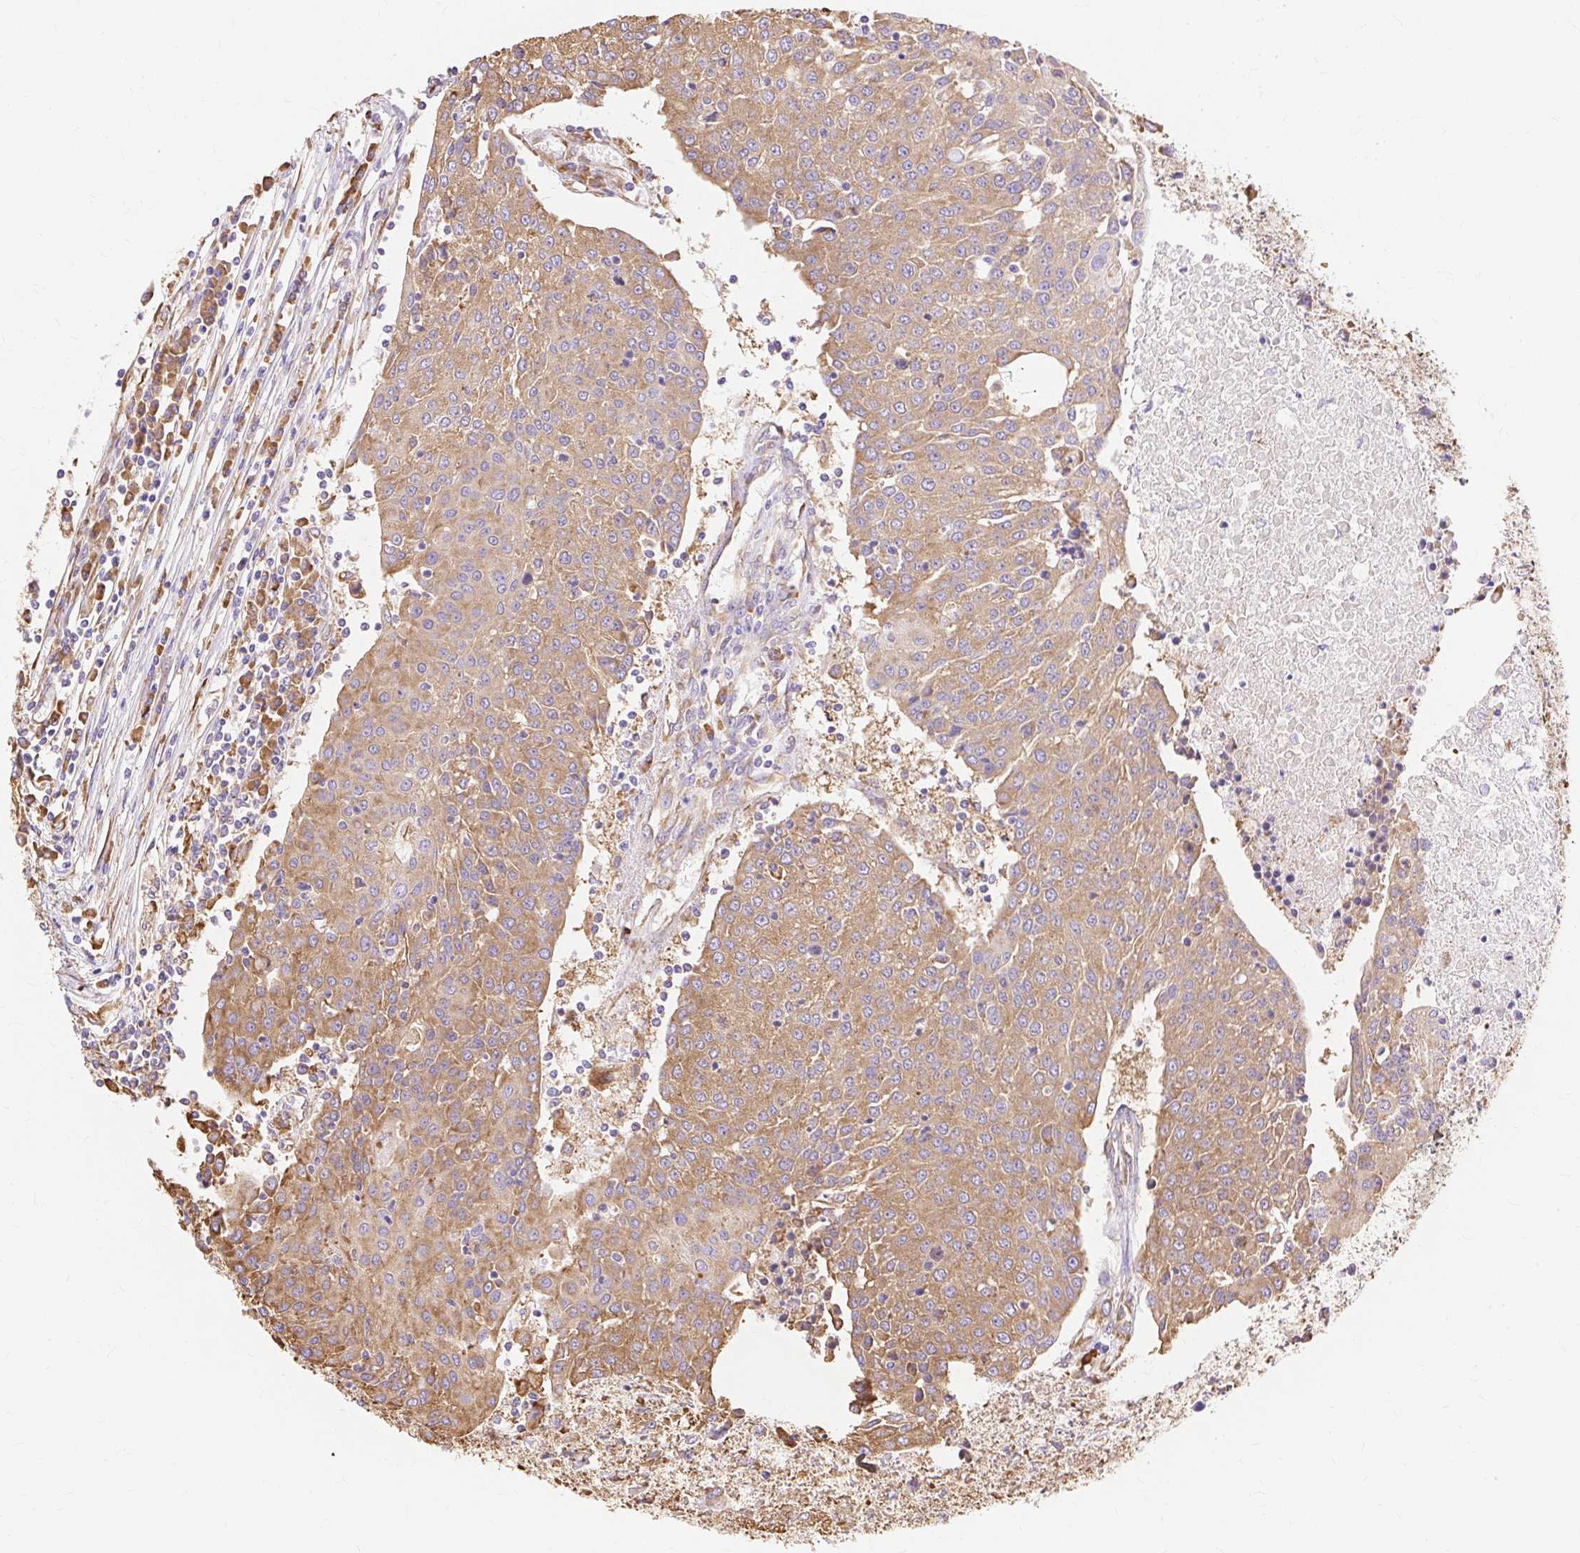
{"staining": {"intensity": "moderate", "quantity": ">75%", "location": "cytoplasmic/membranous"}, "tissue": "urothelial cancer", "cell_type": "Tumor cells", "image_type": "cancer", "snomed": [{"axis": "morphology", "description": "Urothelial carcinoma, High grade"}, {"axis": "topography", "description": "Urinary bladder"}], "caption": "Protein staining by immunohistochemistry shows moderate cytoplasmic/membranous staining in approximately >75% of tumor cells in urothelial carcinoma (high-grade).", "gene": "RPS17", "patient": {"sex": "female", "age": 85}}